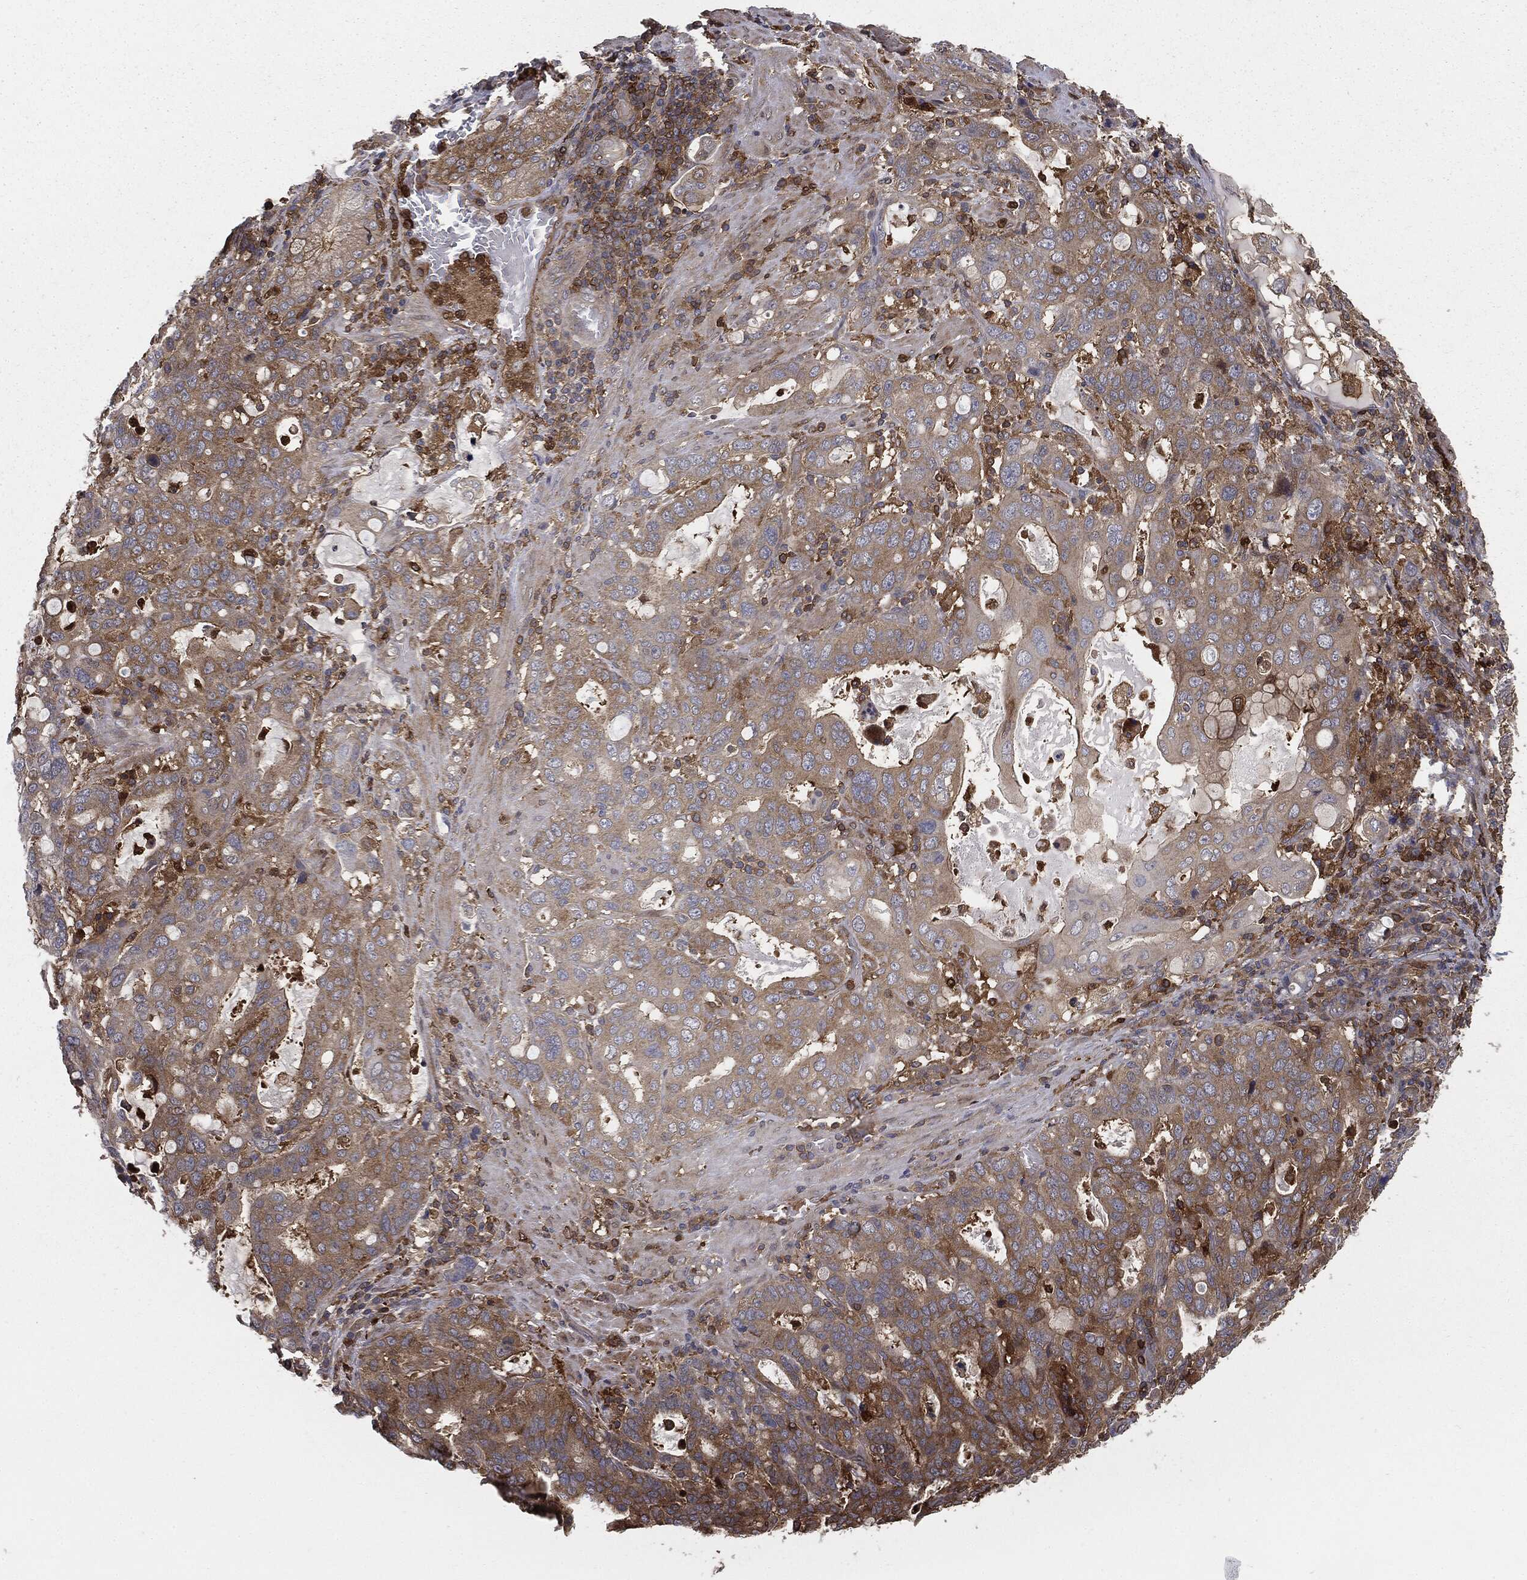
{"staining": {"intensity": "strong", "quantity": "25%-75%", "location": "cytoplasmic/membranous"}, "tissue": "stomach cancer", "cell_type": "Tumor cells", "image_type": "cancer", "snomed": [{"axis": "morphology", "description": "Adenocarcinoma, NOS"}, {"axis": "topography", "description": "Stomach, upper"}, {"axis": "topography", "description": "Stomach"}], "caption": "Brown immunohistochemical staining in human stomach cancer (adenocarcinoma) displays strong cytoplasmic/membranous expression in about 25%-75% of tumor cells.", "gene": "GNB5", "patient": {"sex": "male", "age": 62}}